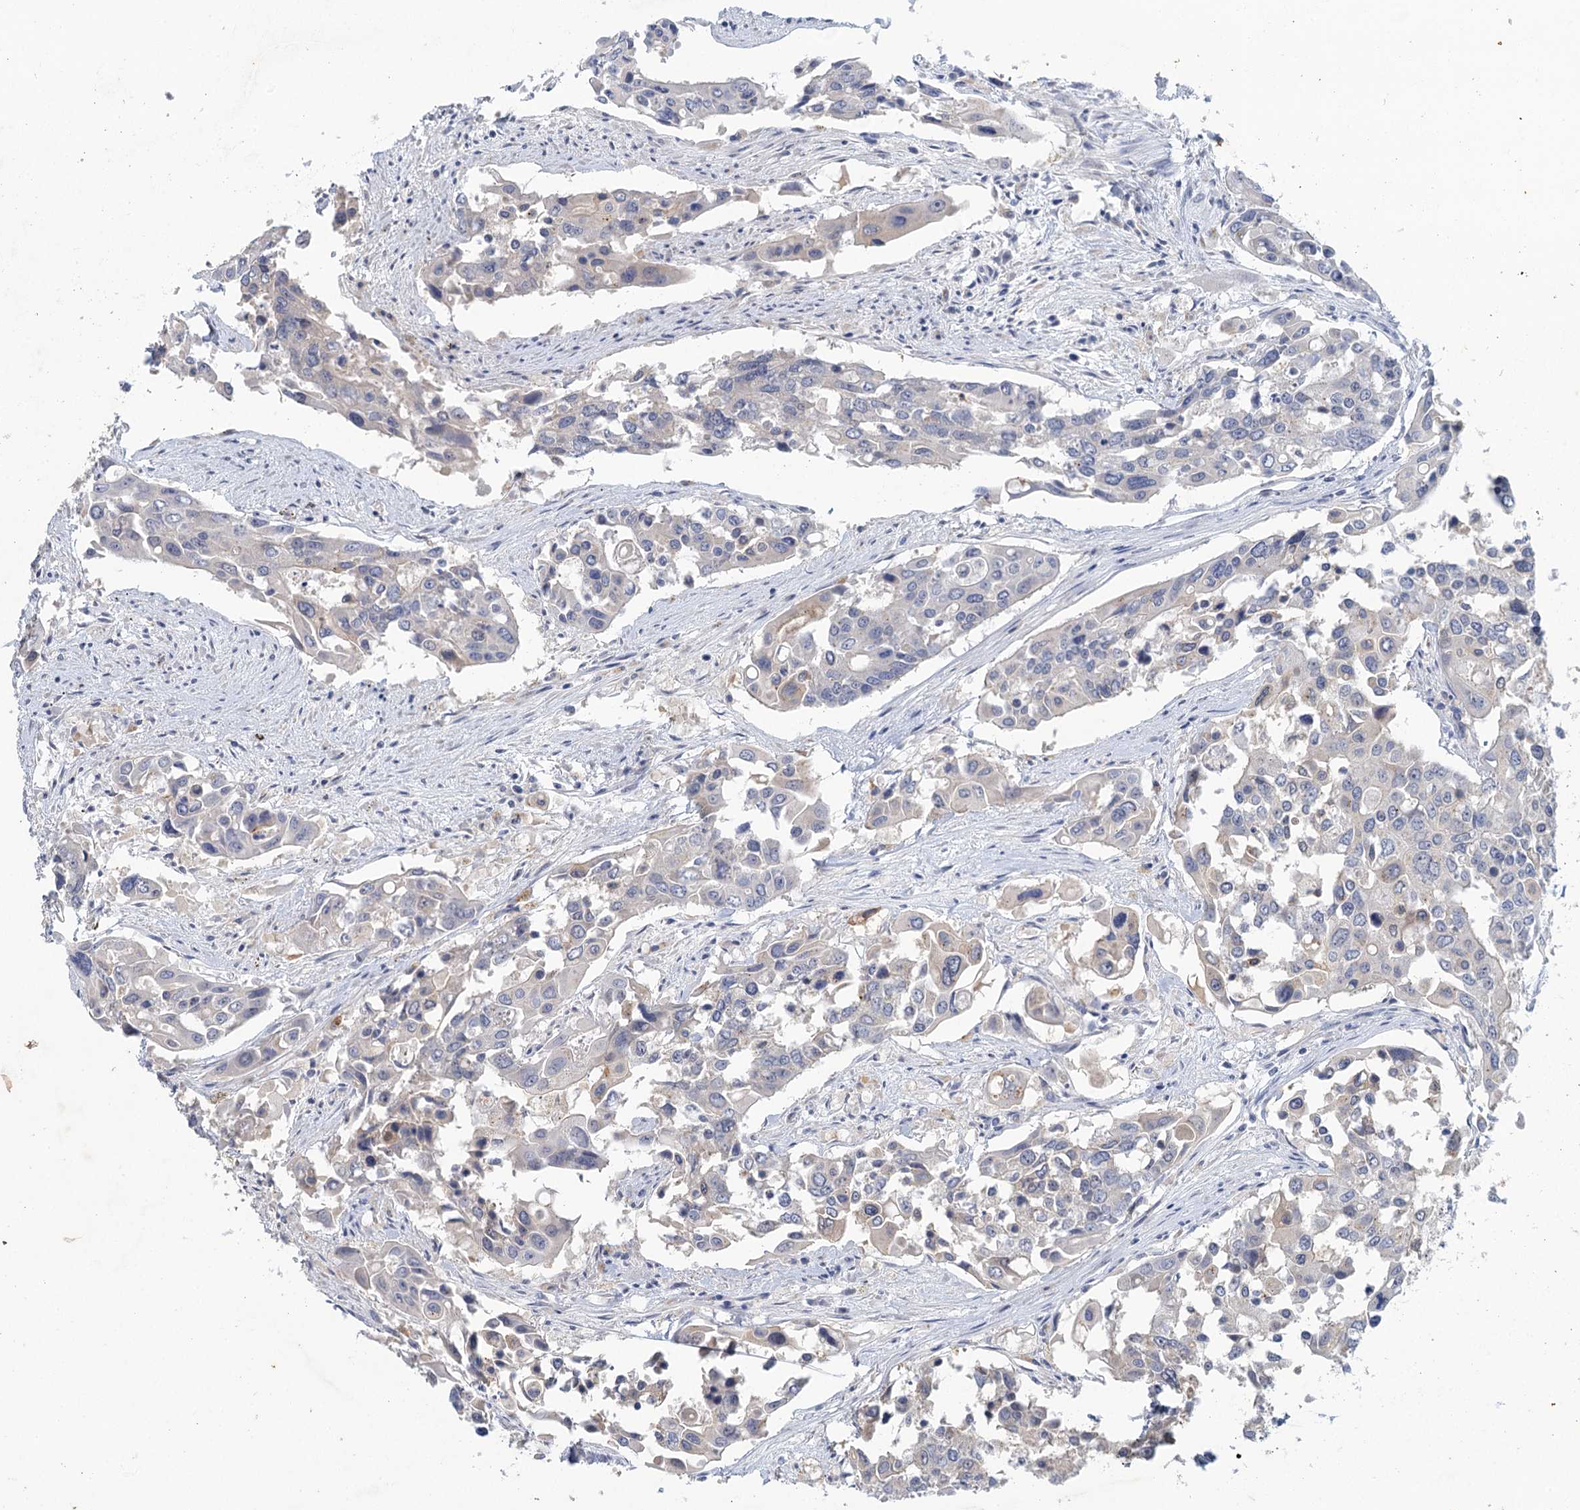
{"staining": {"intensity": "weak", "quantity": "<25%", "location": "cytoplasmic/membranous"}, "tissue": "colorectal cancer", "cell_type": "Tumor cells", "image_type": "cancer", "snomed": [{"axis": "morphology", "description": "Adenocarcinoma, NOS"}, {"axis": "topography", "description": "Colon"}], "caption": "This image is of colorectal adenocarcinoma stained with IHC to label a protein in brown with the nuclei are counter-stained blue. There is no expression in tumor cells.", "gene": "MYO7B", "patient": {"sex": "male", "age": 77}}